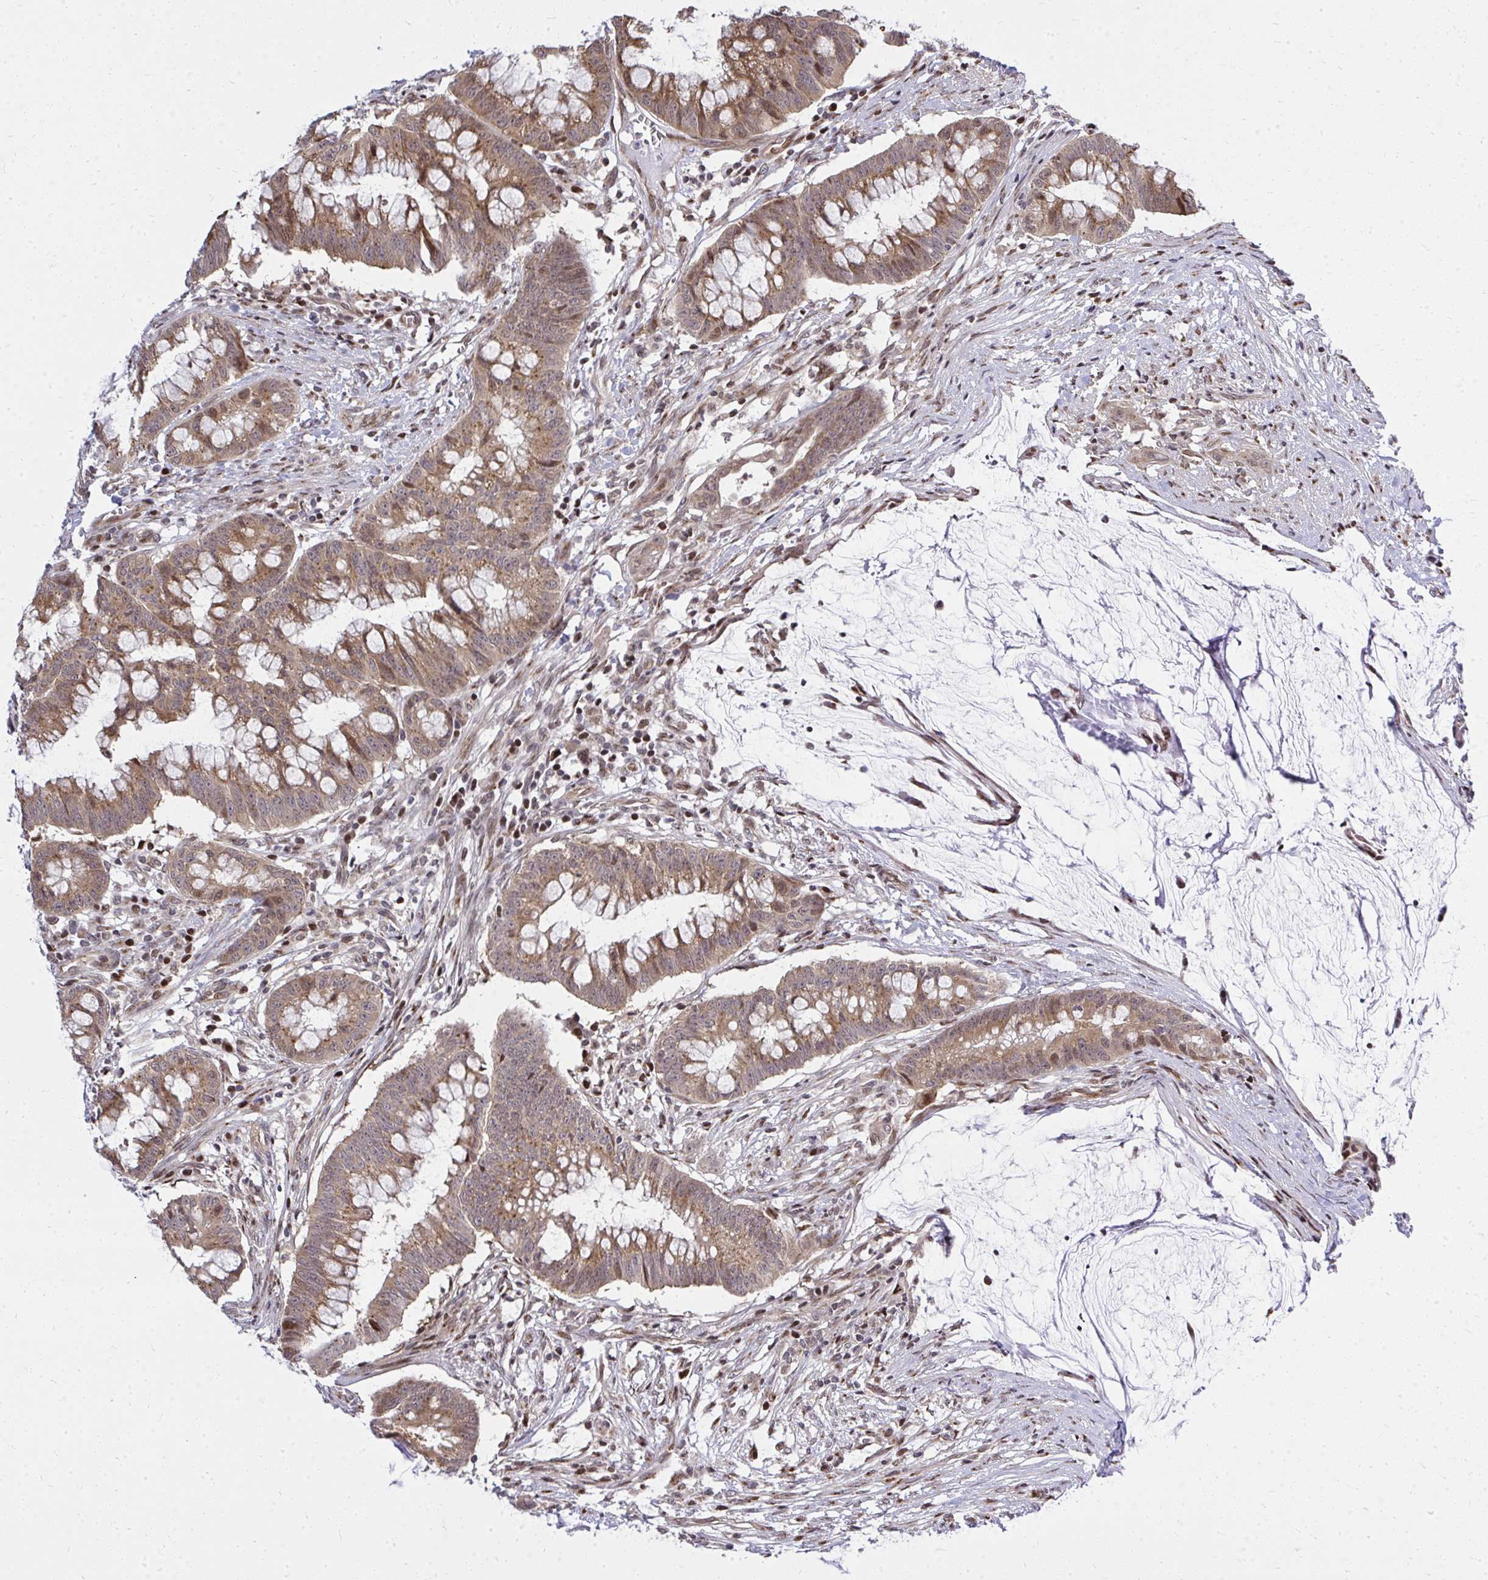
{"staining": {"intensity": "moderate", "quantity": ">75%", "location": "cytoplasmic/membranous,nuclear"}, "tissue": "colorectal cancer", "cell_type": "Tumor cells", "image_type": "cancer", "snomed": [{"axis": "morphology", "description": "Adenocarcinoma, NOS"}, {"axis": "topography", "description": "Colon"}], "caption": "This photomicrograph reveals immunohistochemistry staining of human adenocarcinoma (colorectal), with medium moderate cytoplasmic/membranous and nuclear expression in approximately >75% of tumor cells.", "gene": "PIGY", "patient": {"sex": "male", "age": 62}}